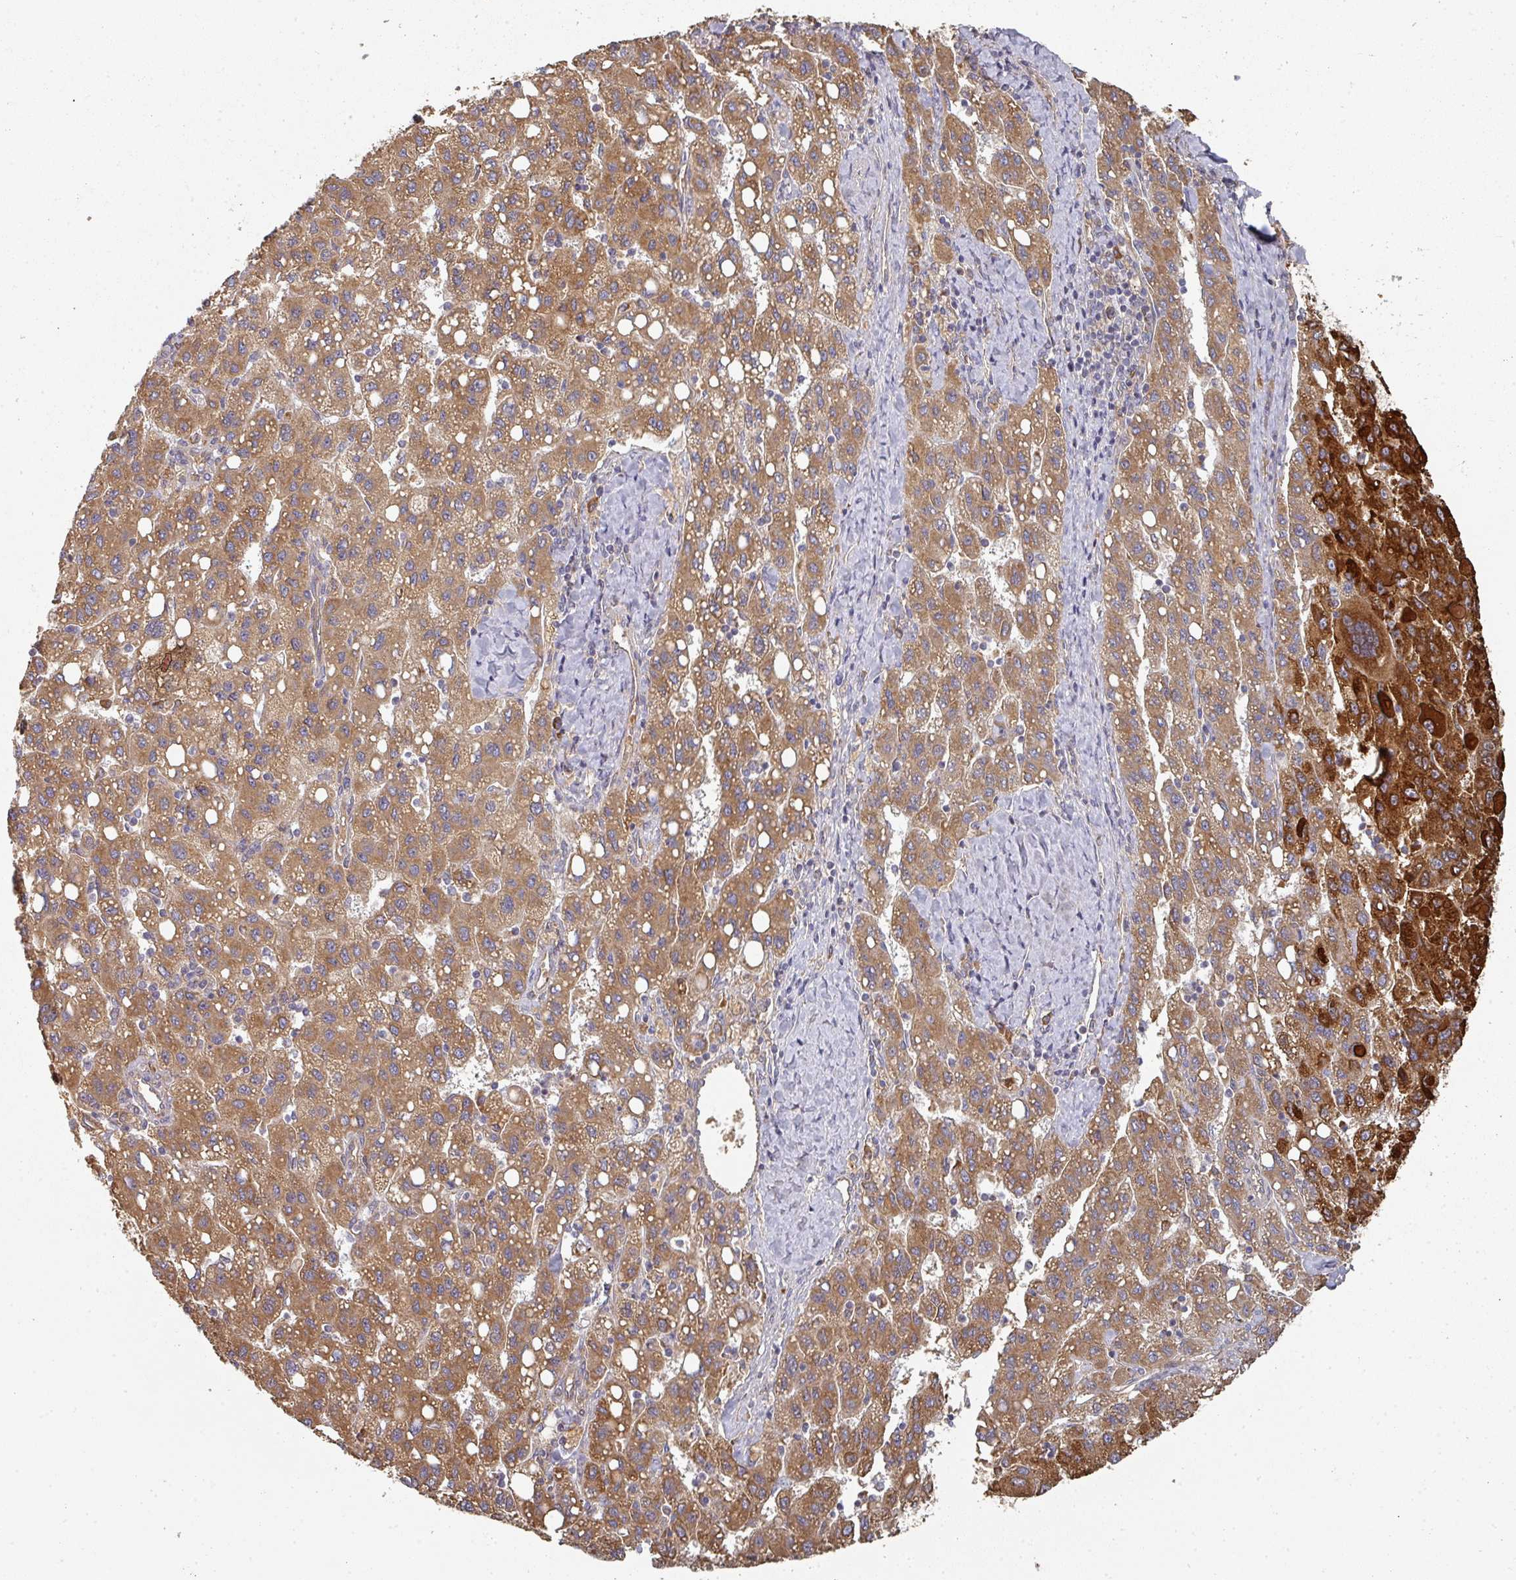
{"staining": {"intensity": "strong", "quantity": ">75%", "location": "cytoplasmic/membranous"}, "tissue": "liver cancer", "cell_type": "Tumor cells", "image_type": "cancer", "snomed": [{"axis": "morphology", "description": "Carcinoma, Hepatocellular, NOS"}, {"axis": "topography", "description": "Liver"}], "caption": "Immunohistochemistry (IHC) histopathology image of human liver cancer stained for a protein (brown), which reveals high levels of strong cytoplasmic/membranous expression in approximately >75% of tumor cells.", "gene": "EDEM2", "patient": {"sex": "female", "age": 82}}